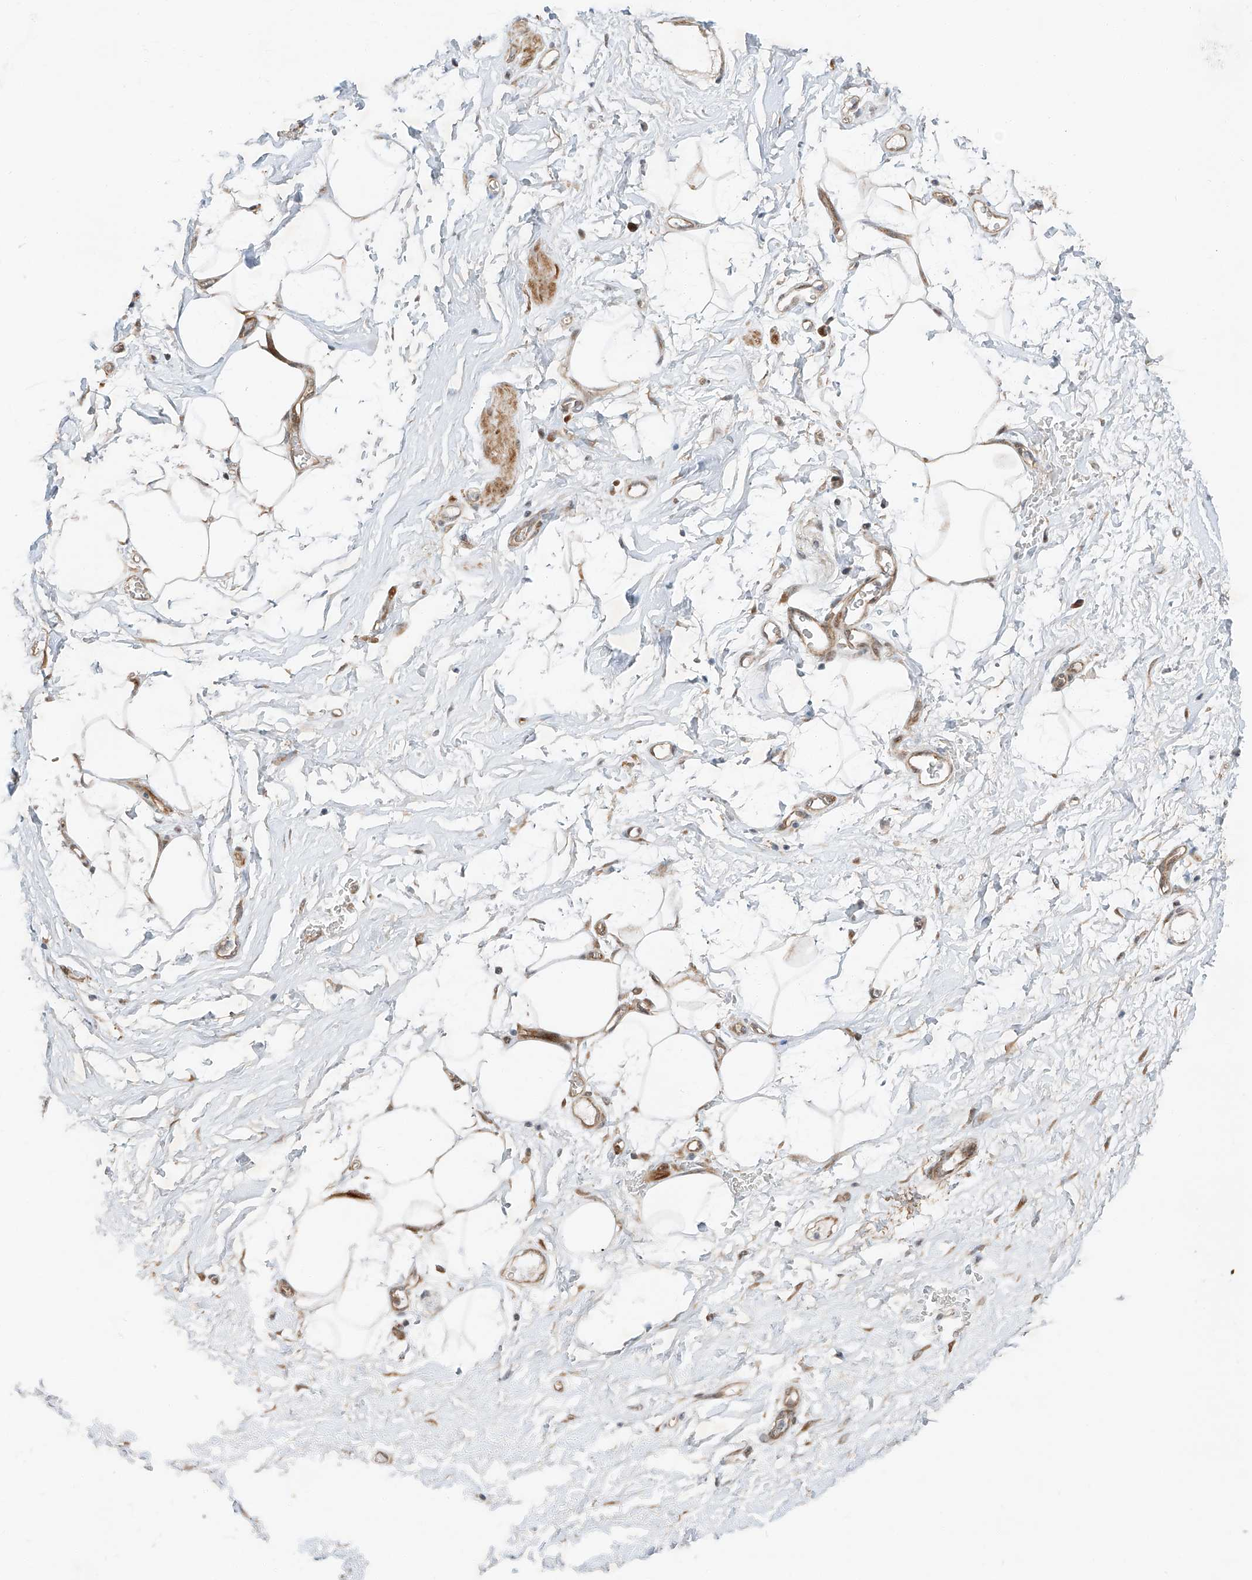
{"staining": {"intensity": "moderate", "quantity": "25%-75%", "location": "cytoplasmic/membranous"}, "tissue": "adipose tissue", "cell_type": "Adipocytes", "image_type": "normal", "snomed": [{"axis": "morphology", "description": "Normal tissue, NOS"}, {"axis": "morphology", "description": "Adenocarcinoma, NOS"}, {"axis": "topography", "description": "Pancreas"}, {"axis": "topography", "description": "Peripheral nerve tissue"}], "caption": "DAB immunohistochemical staining of normal human adipose tissue exhibits moderate cytoplasmic/membranous protein expression in about 25%-75% of adipocytes.", "gene": "USF3", "patient": {"sex": "male", "age": 59}}